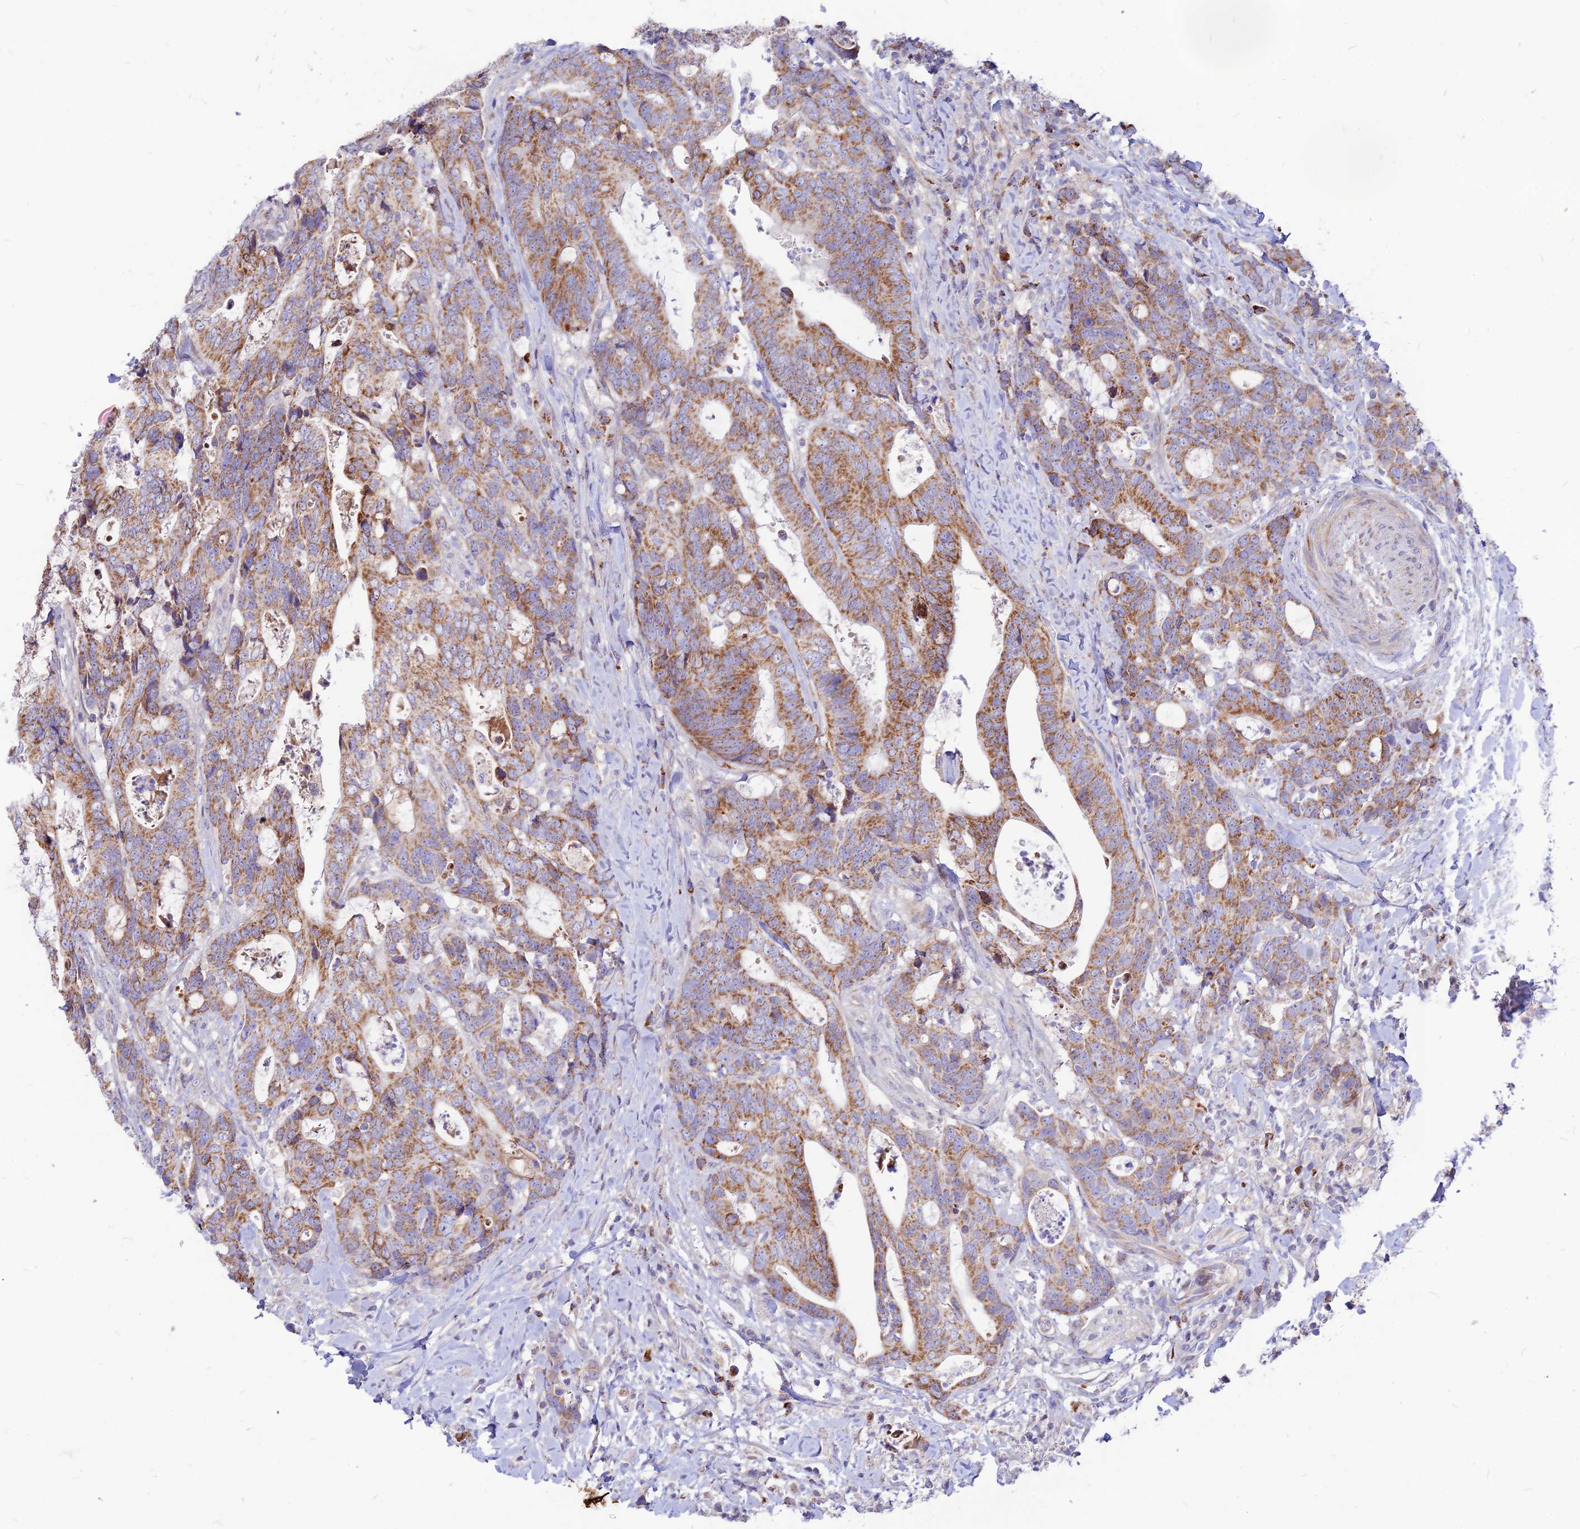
{"staining": {"intensity": "moderate", "quantity": ">75%", "location": "cytoplasmic/membranous"}, "tissue": "colorectal cancer", "cell_type": "Tumor cells", "image_type": "cancer", "snomed": [{"axis": "morphology", "description": "Adenocarcinoma, NOS"}, {"axis": "topography", "description": "Colon"}], "caption": "A brown stain highlights moderate cytoplasmic/membranous staining of a protein in human colorectal cancer (adenocarcinoma) tumor cells. Using DAB (3,3'-diaminobenzidine) (brown) and hematoxylin (blue) stains, captured at high magnification using brightfield microscopy.", "gene": "ECI1", "patient": {"sex": "female", "age": 82}}